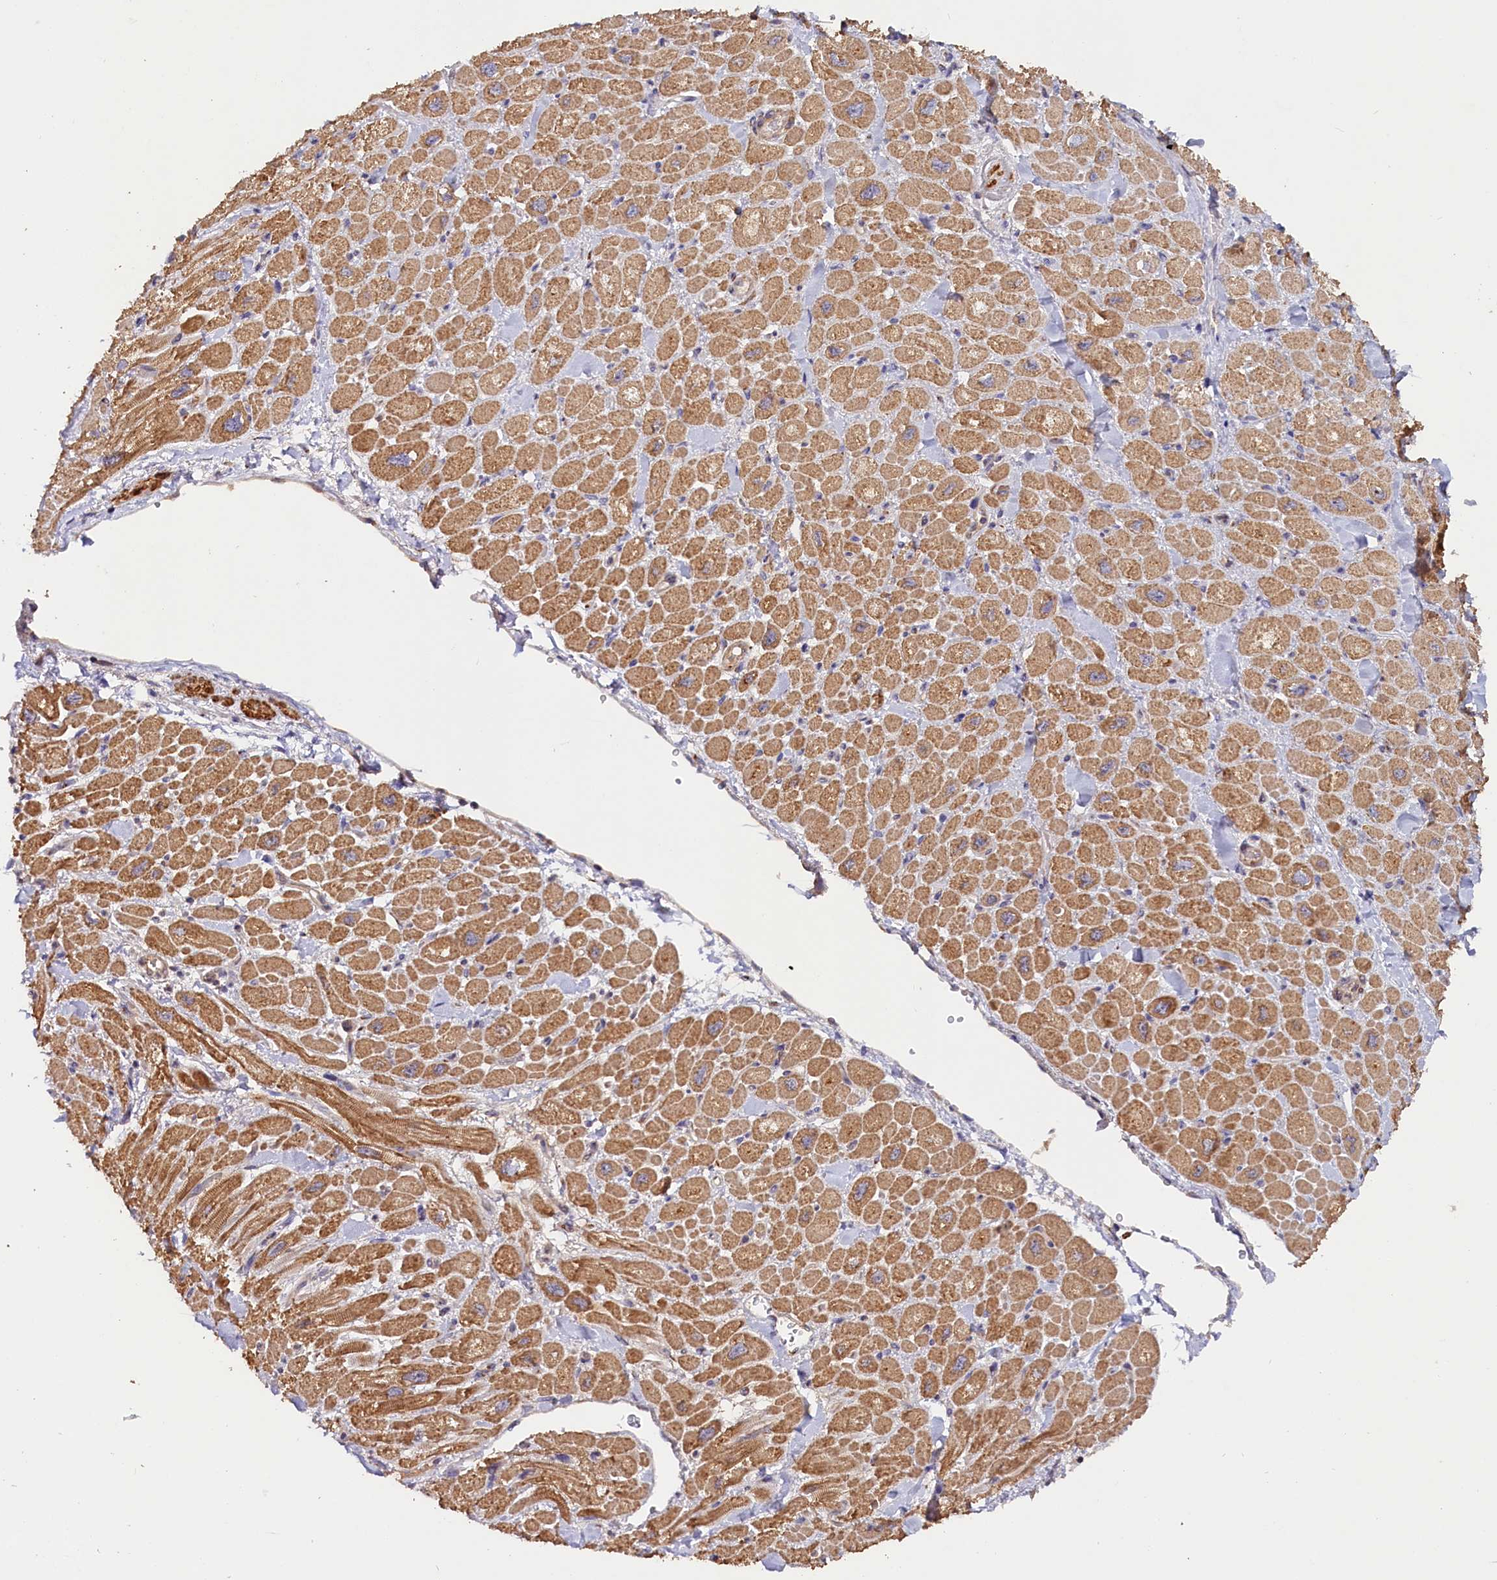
{"staining": {"intensity": "moderate", "quantity": ">75%", "location": "cytoplasmic/membranous"}, "tissue": "heart muscle", "cell_type": "Cardiomyocytes", "image_type": "normal", "snomed": [{"axis": "morphology", "description": "Normal tissue, NOS"}, {"axis": "topography", "description": "Heart"}], "caption": "This micrograph reveals IHC staining of unremarkable human heart muscle, with medium moderate cytoplasmic/membranous expression in approximately >75% of cardiomyocytes.", "gene": "TANGO6", "patient": {"sex": "male", "age": 65}}